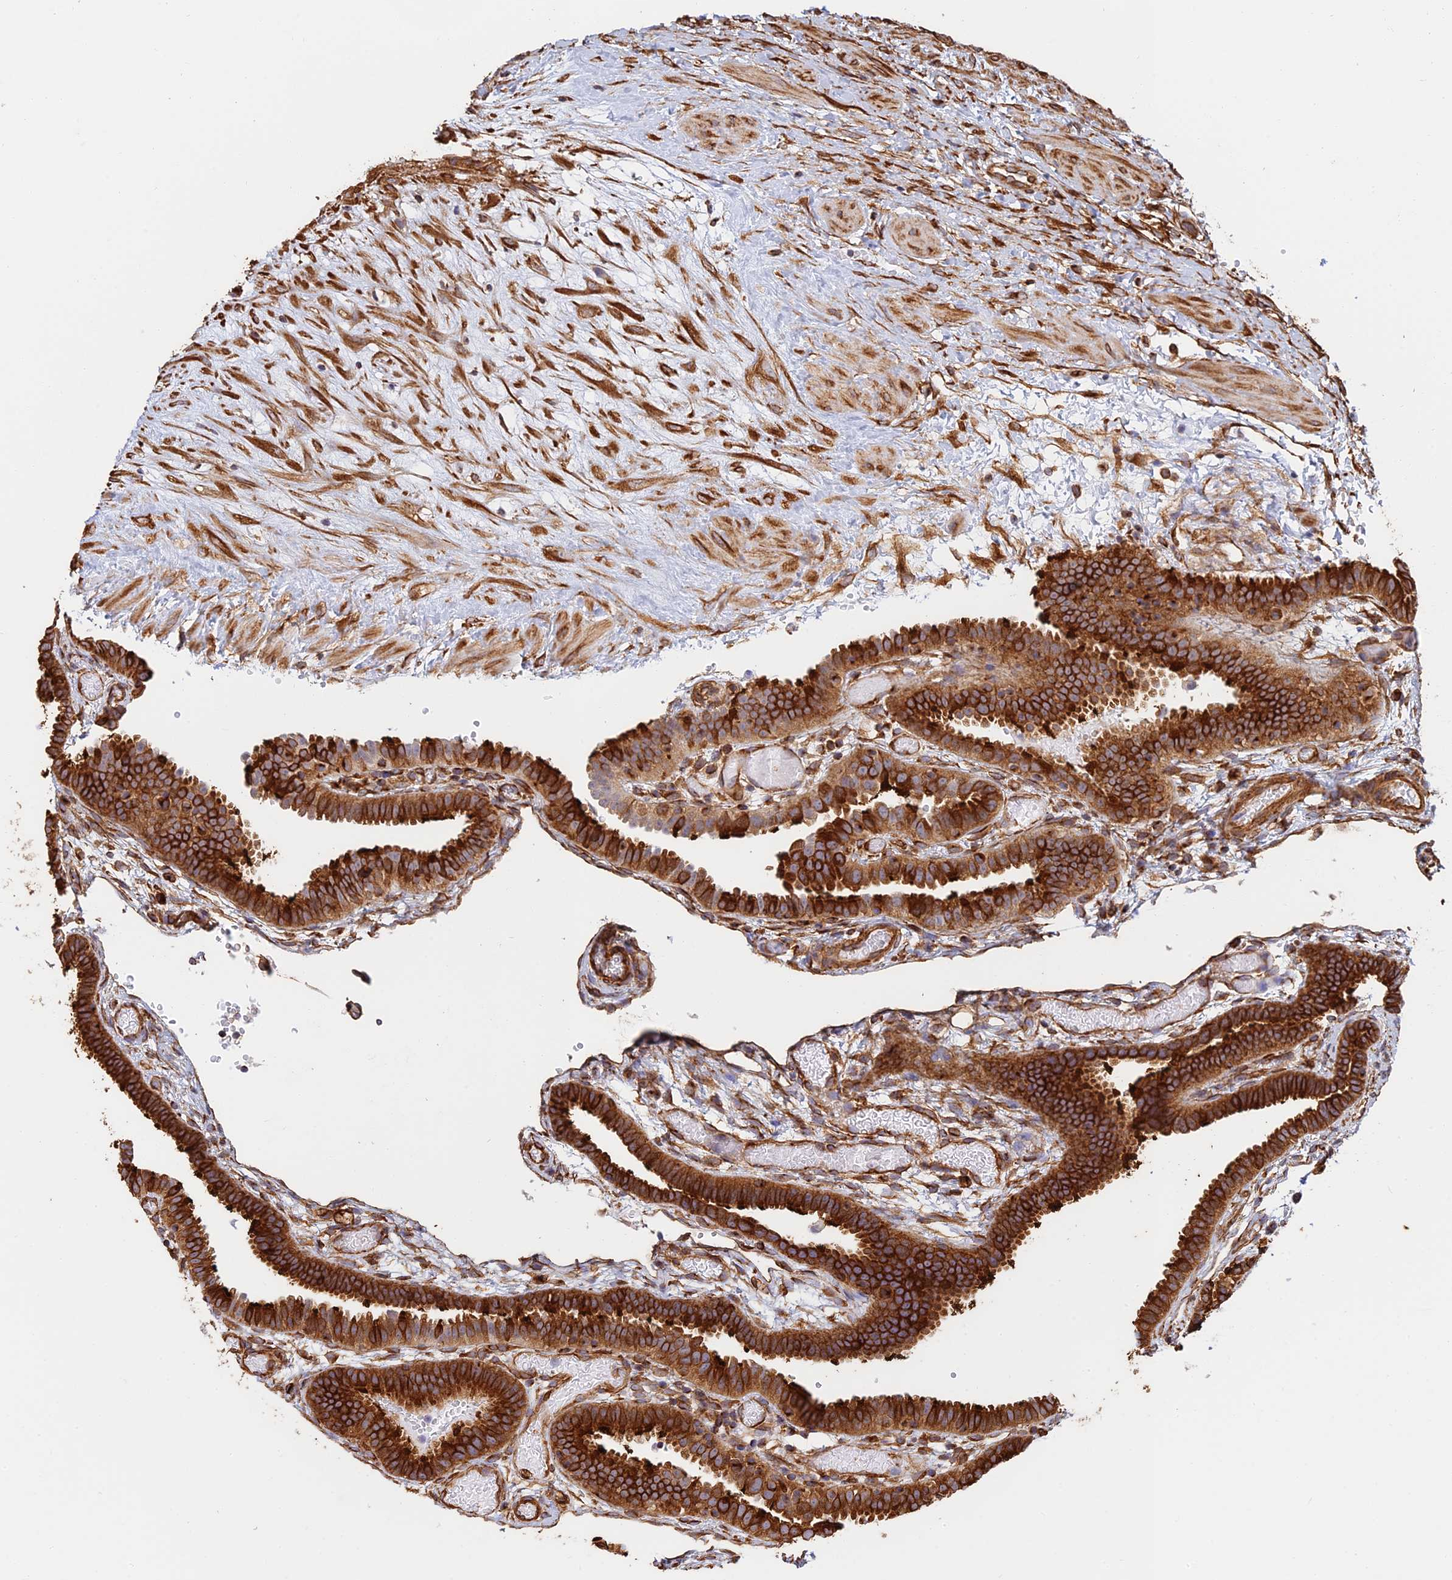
{"staining": {"intensity": "strong", "quantity": ">75%", "location": "cytoplasmic/membranous"}, "tissue": "fallopian tube", "cell_type": "Glandular cells", "image_type": "normal", "snomed": [{"axis": "morphology", "description": "Normal tissue, NOS"}, {"axis": "topography", "description": "Fallopian tube"}], "caption": "Glandular cells display high levels of strong cytoplasmic/membranous staining in approximately >75% of cells in benign fallopian tube. Using DAB (3,3'-diaminobenzidine) (brown) and hematoxylin (blue) stains, captured at high magnification using brightfield microscopy.", "gene": "WBP11", "patient": {"sex": "female", "age": 37}}